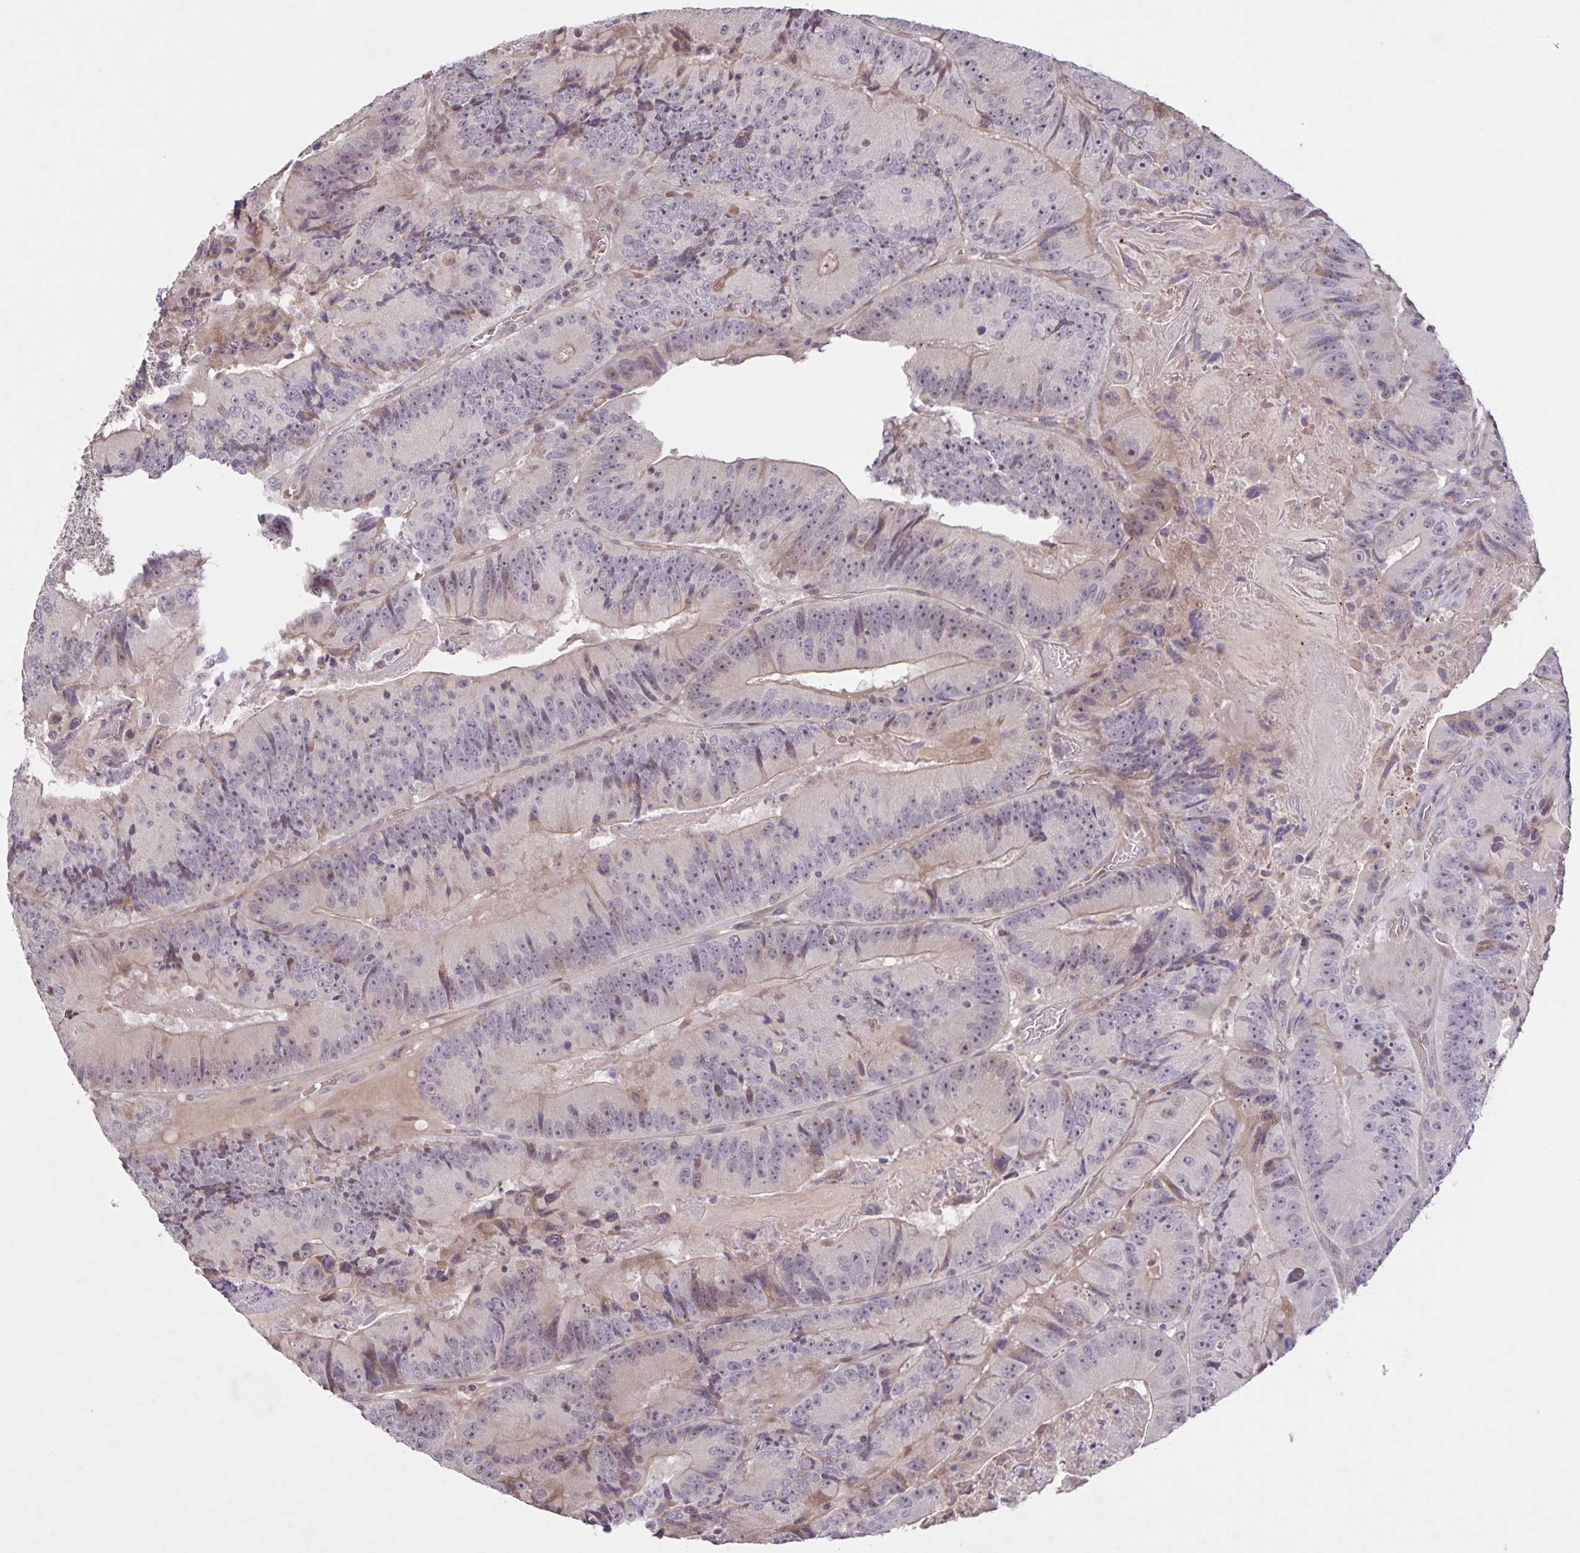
{"staining": {"intensity": "weak", "quantity": "25%-75%", "location": "nuclear"}, "tissue": "colorectal cancer", "cell_type": "Tumor cells", "image_type": "cancer", "snomed": [{"axis": "morphology", "description": "Adenocarcinoma, NOS"}, {"axis": "topography", "description": "Colon"}], "caption": "A brown stain highlights weak nuclear expression of a protein in human colorectal cancer tumor cells.", "gene": "GDF2", "patient": {"sex": "female", "age": 86}}